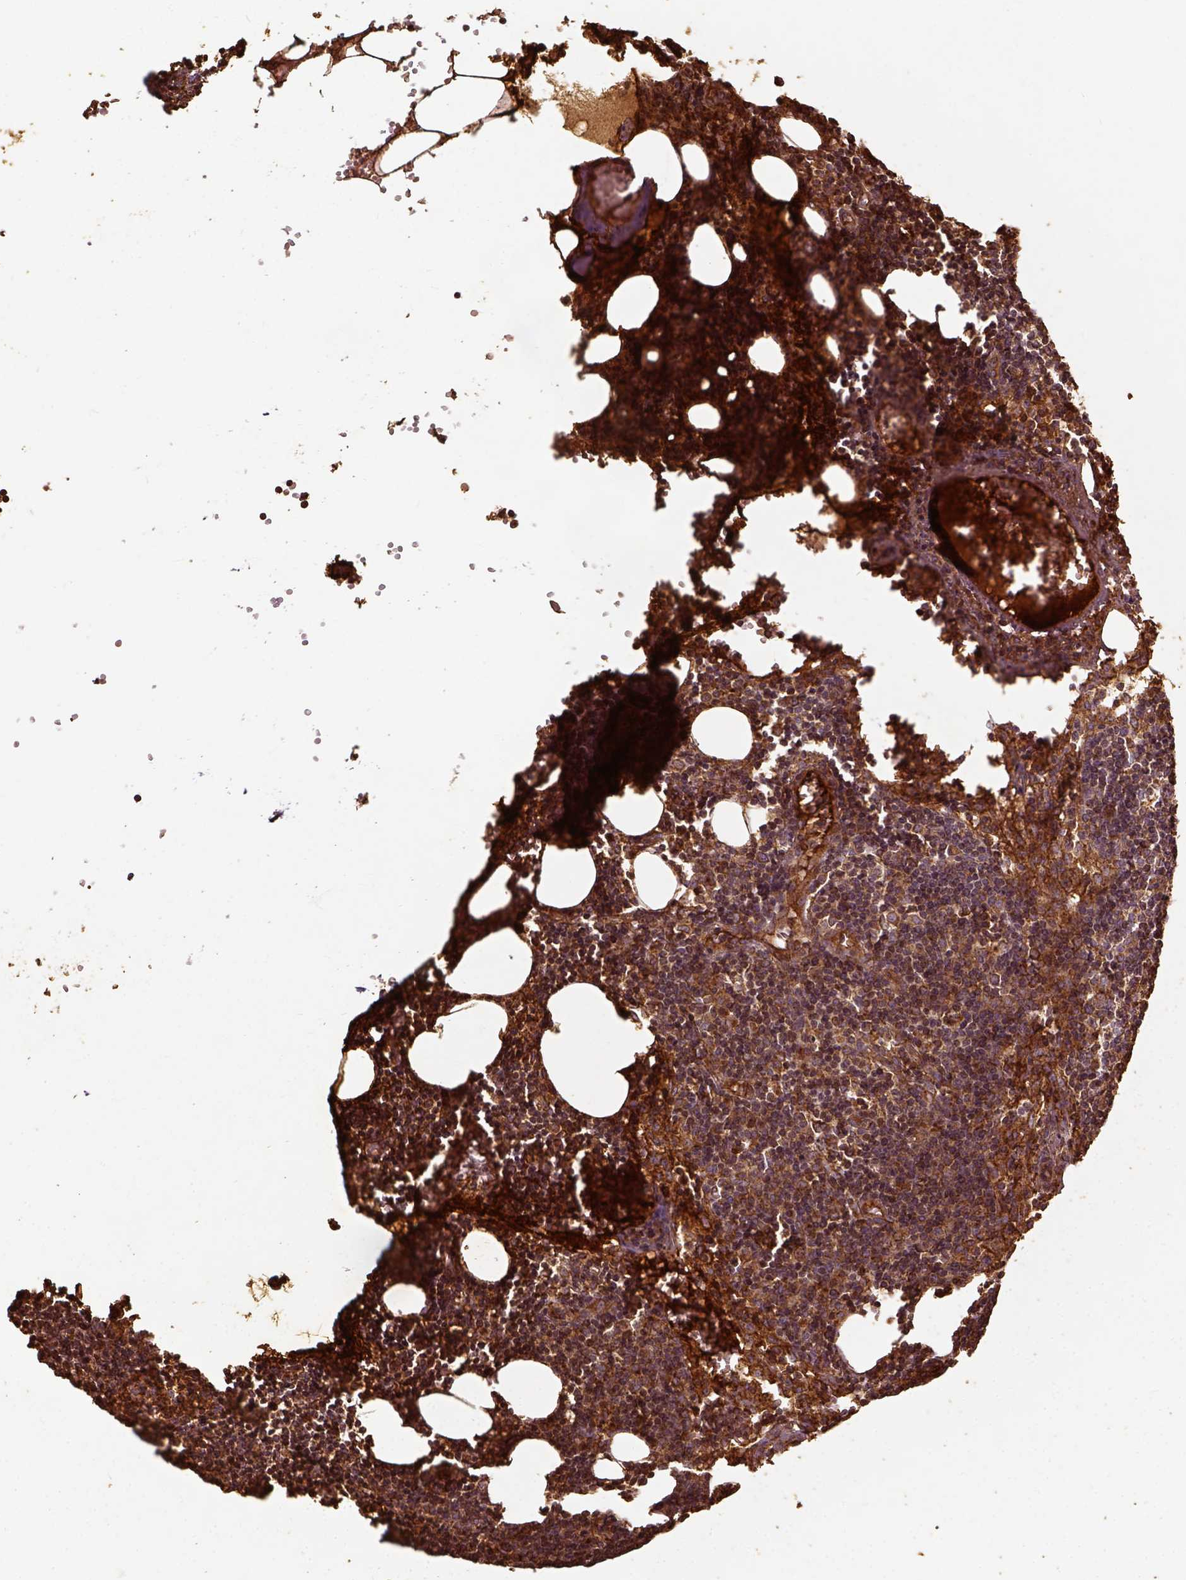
{"staining": {"intensity": "moderate", "quantity": "<25%", "location": "cytoplasmic/membranous"}, "tissue": "lymph node", "cell_type": "Germinal center cells", "image_type": "normal", "snomed": [{"axis": "morphology", "description": "Normal tissue, NOS"}, {"axis": "topography", "description": "Lymph node"}], "caption": "IHC image of normal lymph node: human lymph node stained using immunohistochemistry (IHC) shows low levels of moderate protein expression localized specifically in the cytoplasmic/membranous of germinal center cells, appearing as a cytoplasmic/membranous brown color.", "gene": "VEGFA", "patient": {"sex": "female", "age": 41}}